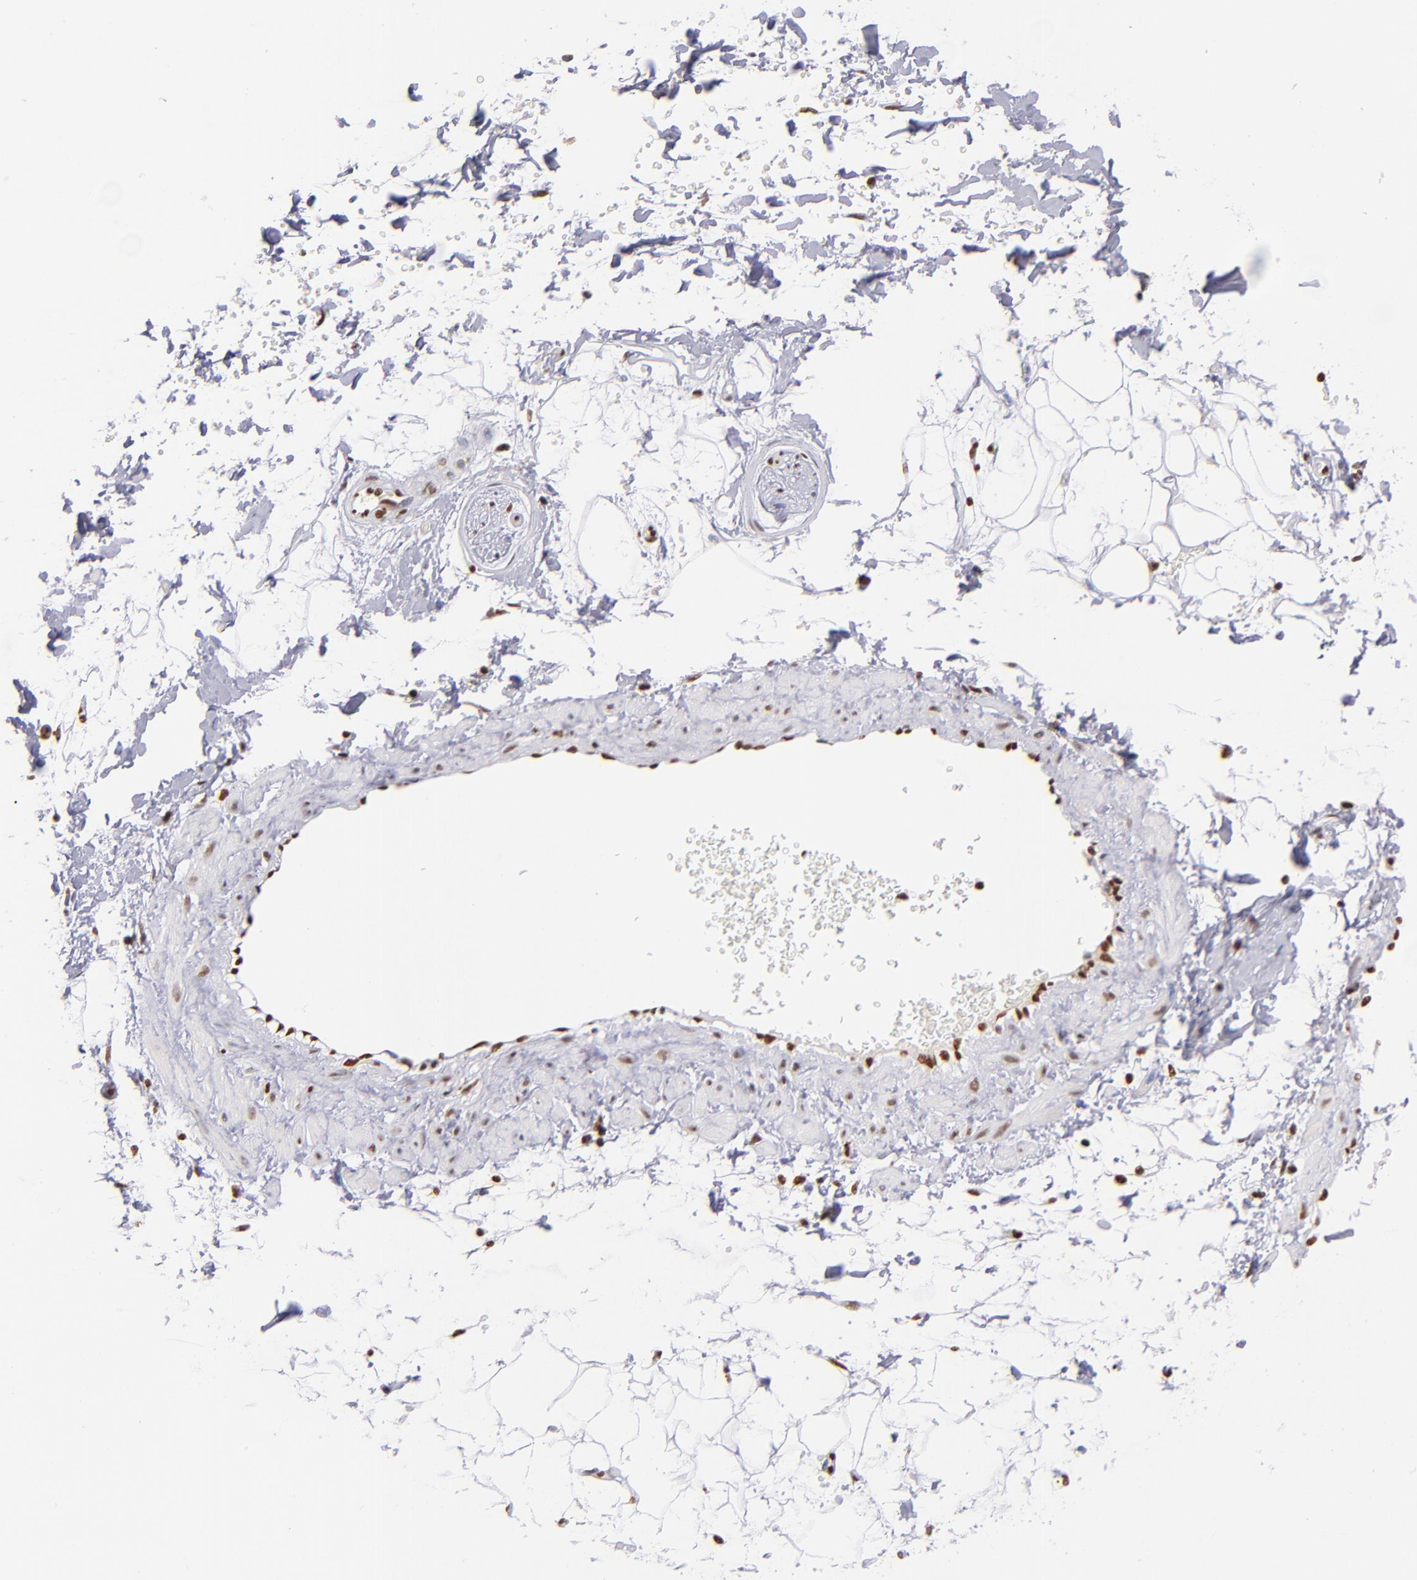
{"staining": {"intensity": "moderate", "quantity": "<25%", "location": "nuclear"}, "tissue": "adipose tissue", "cell_type": "Adipocytes", "image_type": "normal", "snomed": [{"axis": "morphology", "description": "Normal tissue, NOS"}, {"axis": "topography", "description": "Soft tissue"}], "caption": "Benign adipose tissue was stained to show a protein in brown. There is low levels of moderate nuclear staining in about <25% of adipocytes. (Stains: DAB (3,3'-diaminobenzidine) in brown, nuclei in blue, Microscopy: brightfield microscopy at high magnification).", "gene": "IFI16", "patient": {"sex": "male", "age": 72}}